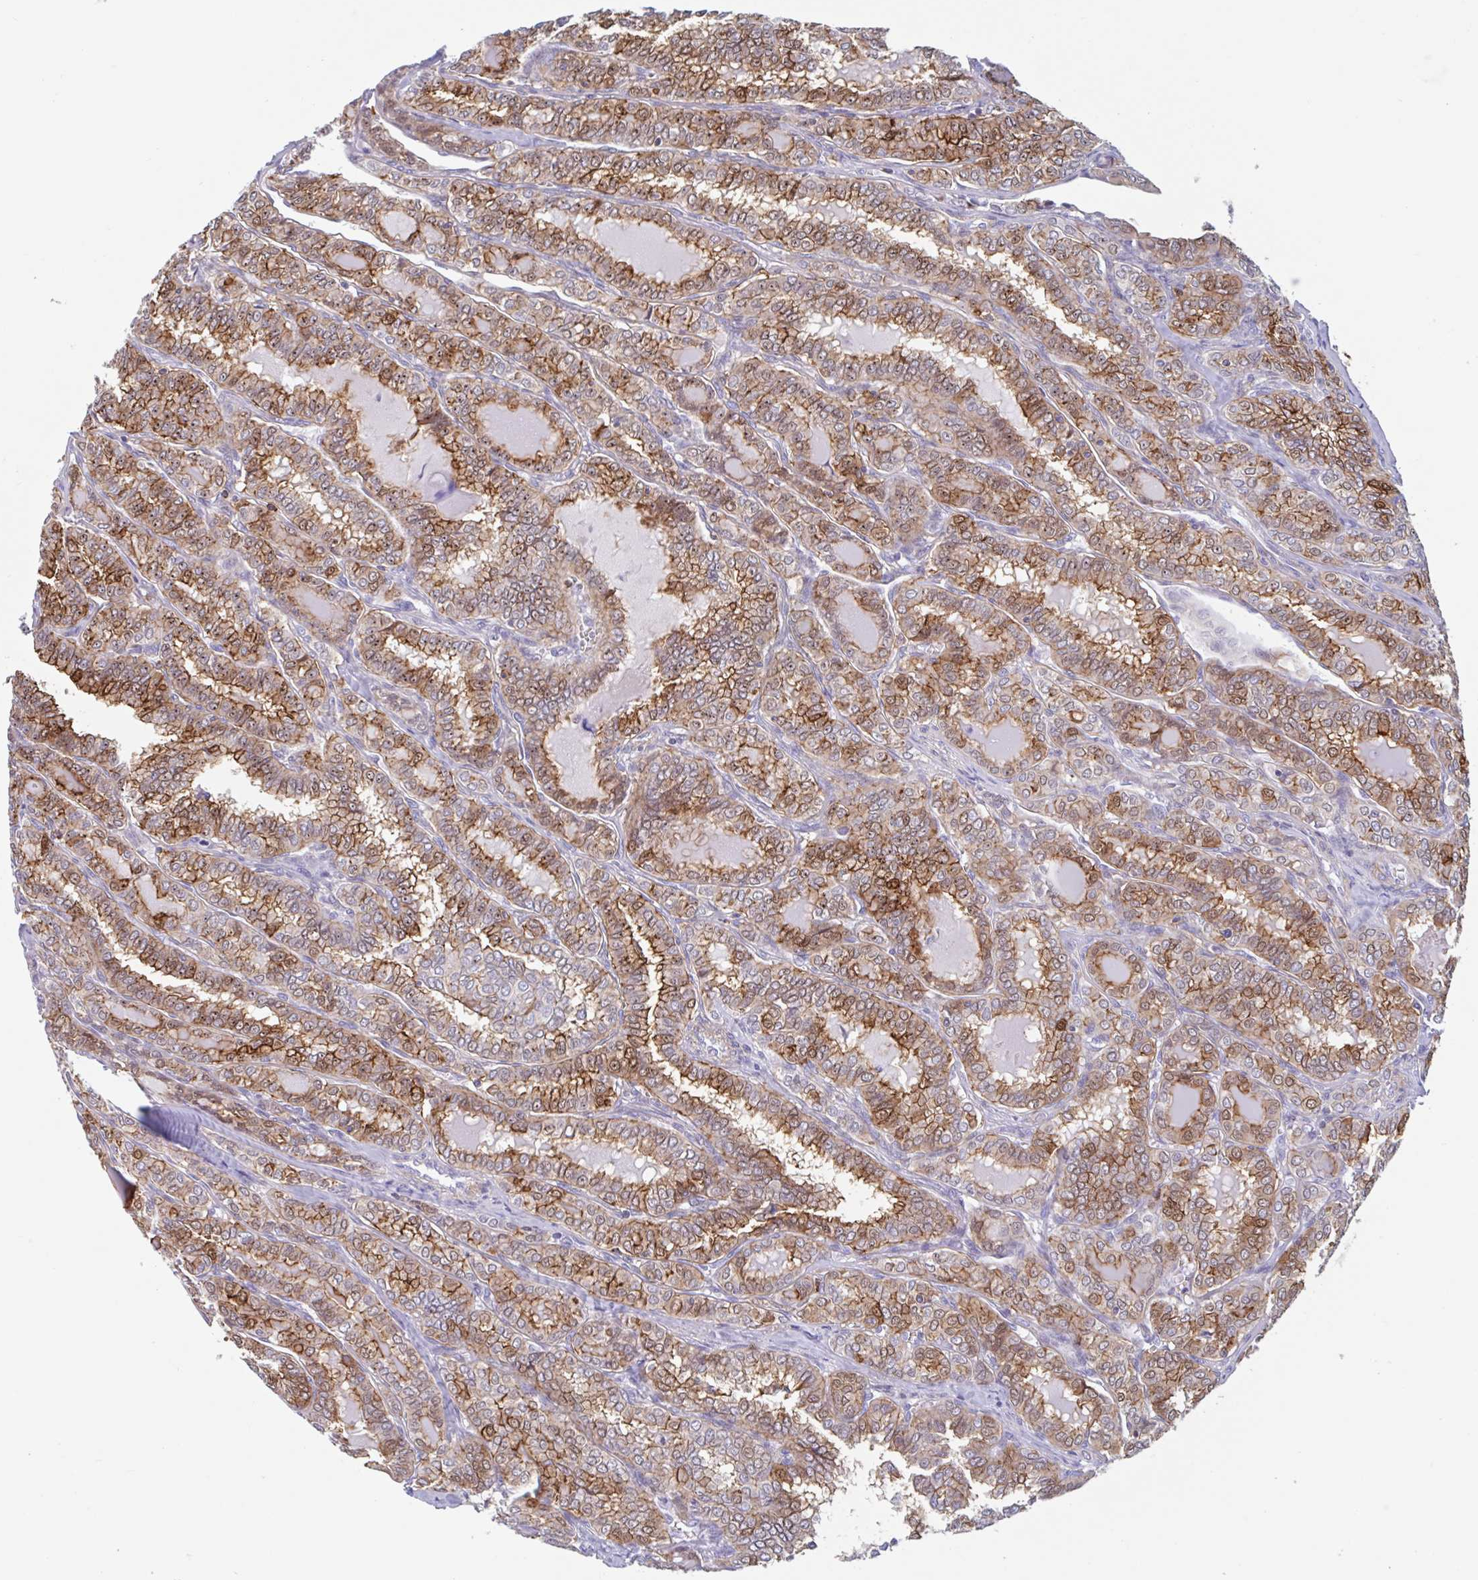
{"staining": {"intensity": "moderate", "quantity": ">75%", "location": "cytoplasmic/membranous"}, "tissue": "thyroid cancer", "cell_type": "Tumor cells", "image_type": "cancer", "snomed": [{"axis": "morphology", "description": "Papillary adenocarcinoma, NOS"}, {"axis": "topography", "description": "Thyroid gland"}], "caption": "Thyroid cancer stained with immunohistochemistry displays moderate cytoplasmic/membranous expression in about >75% of tumor cells.", "gene": "EFHD1", "patient": {"sex": "female", "age": 30}}